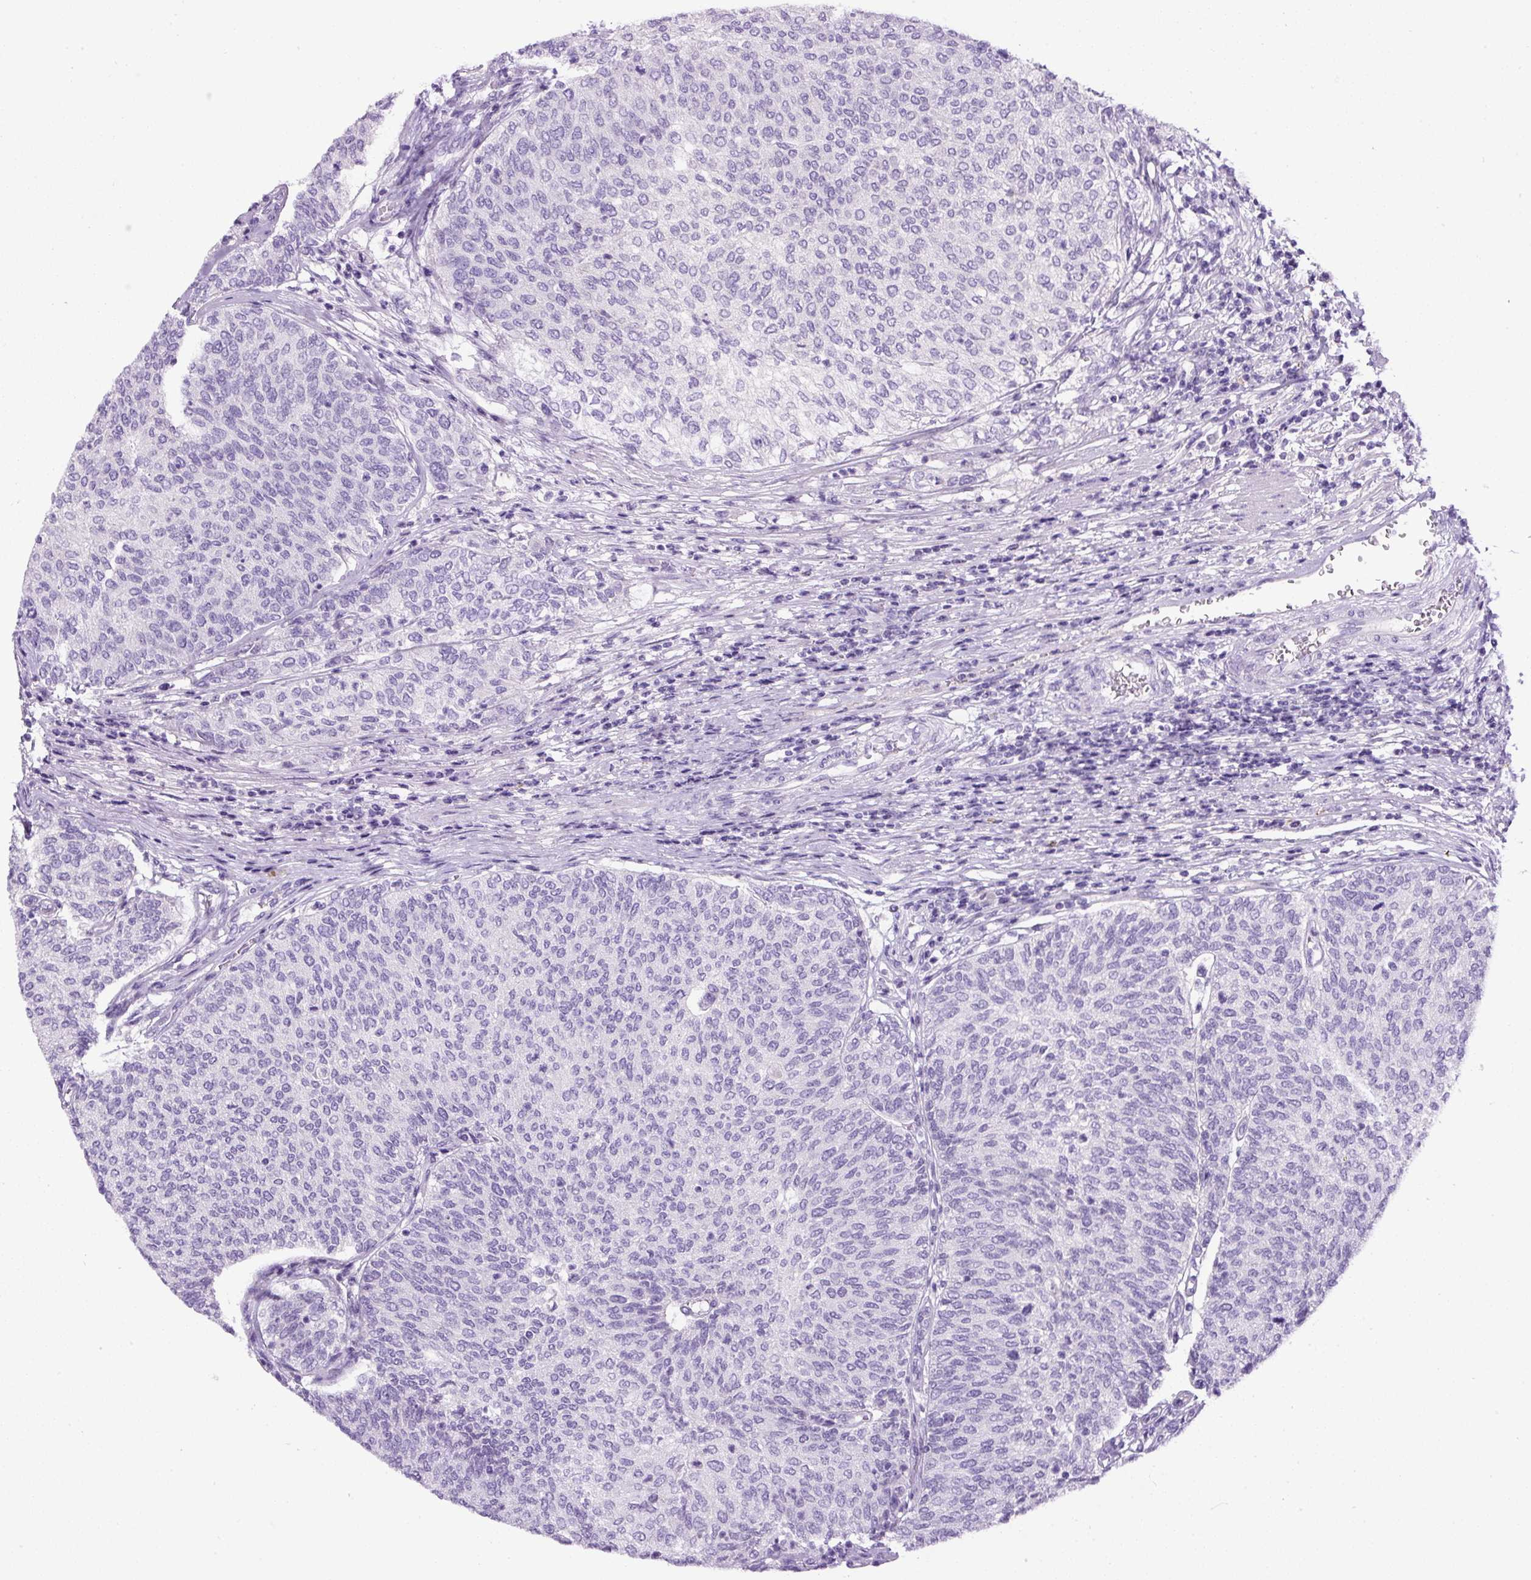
{"staining": {"intensity": "negative", "quantity": "none", "location": "none"}, "tissue": "urothelial cancer", "cell_type": "Tumor cells", "image_type": "cancer", "snomed": [{"axis": "morphology", "description": "Urothelial carcinoma, Low grade"}, {"axis": "topography", "description": "Urinary bladder"}], "caption": "Urothelial cancer was stained to show a protein in brown. There is no significant staining in tumor cells.", "gene": "SP8", "patient": {"sex": "female", "age": 79}}